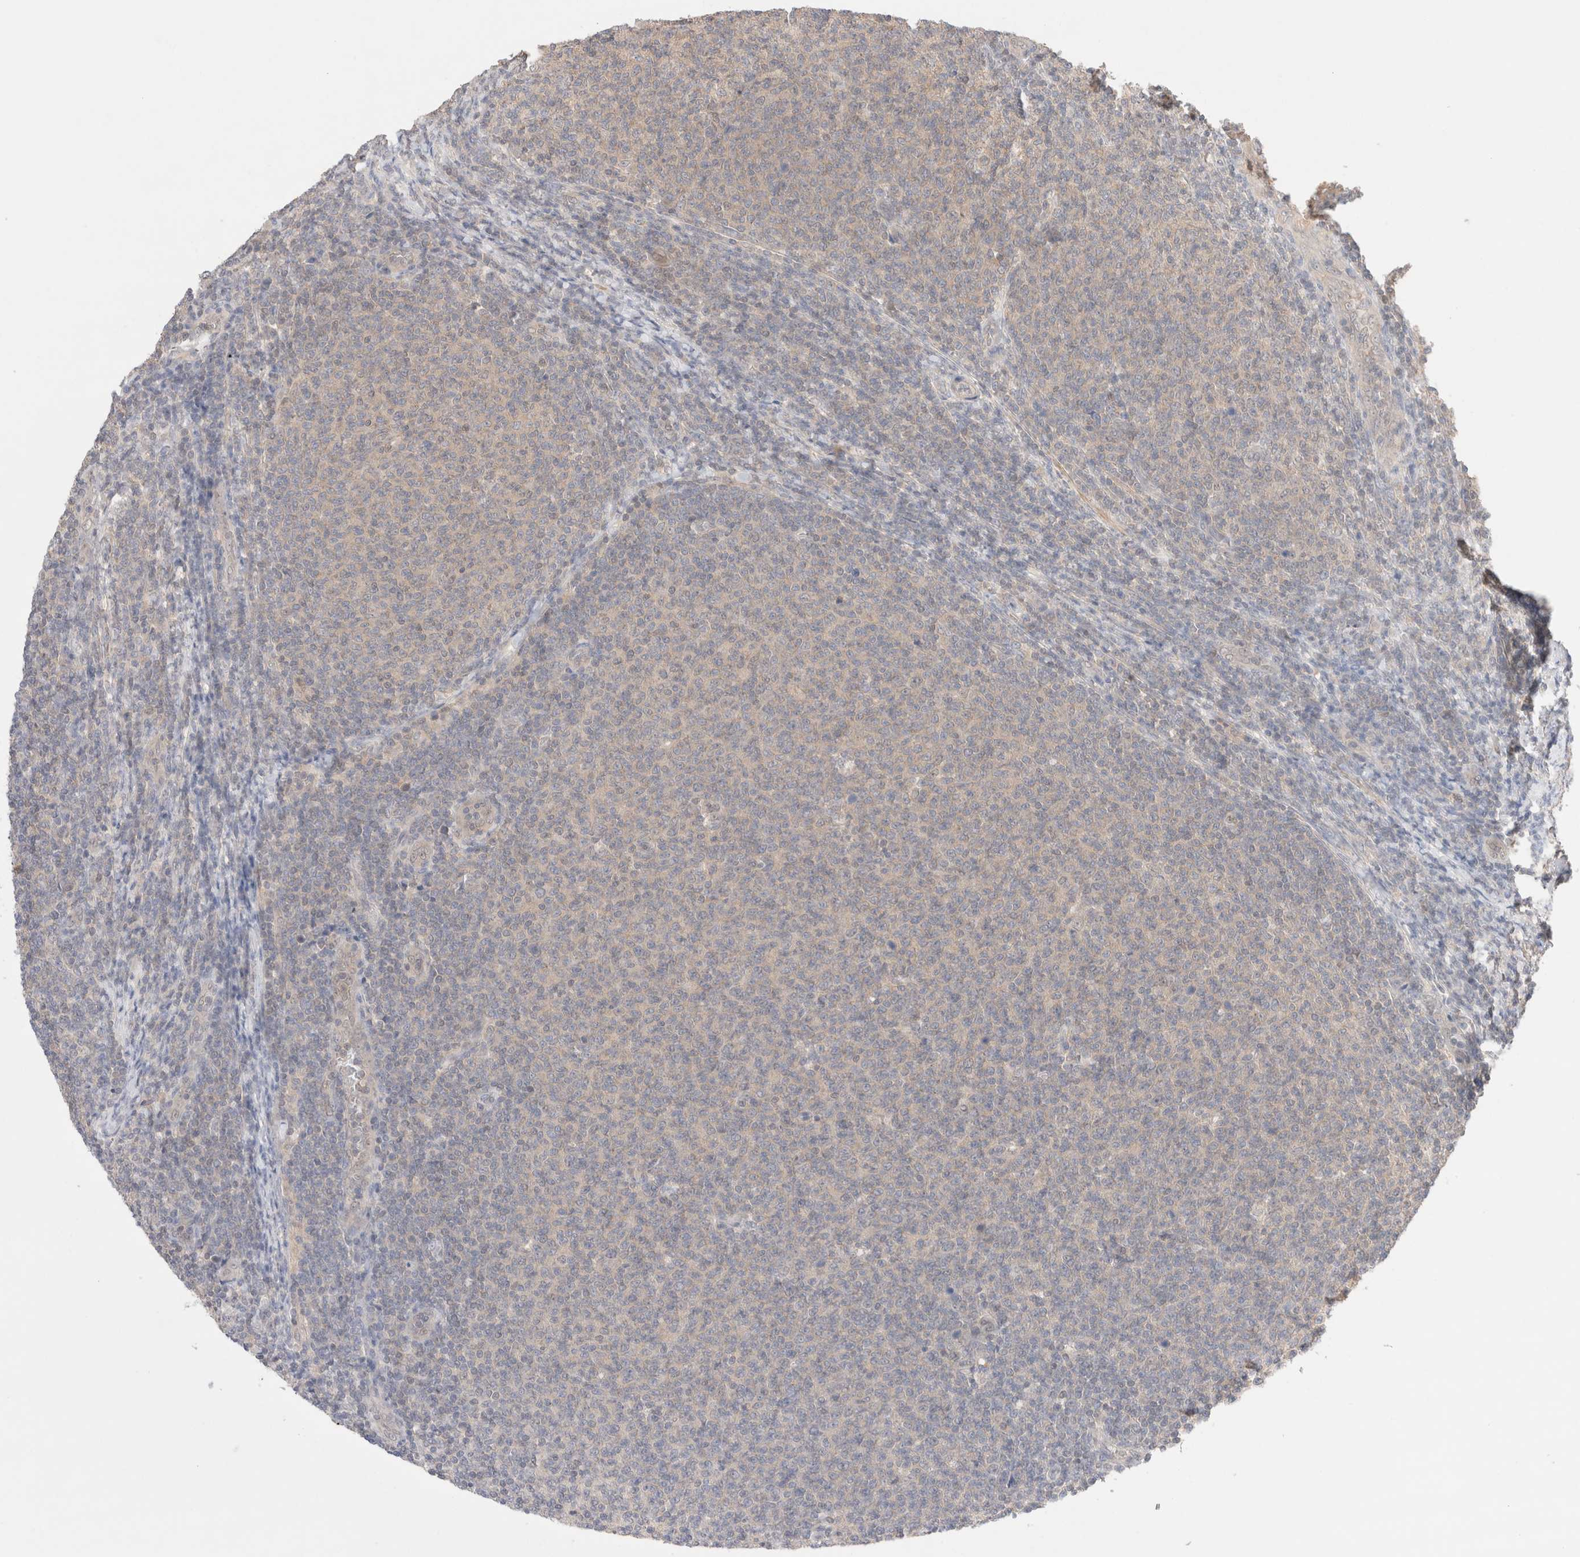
{"staining": {"intensity": "negative", "quantity": "none", "location": "none"}, "tissue": "lymphoma", "cell_type": "Tumor cells", "image_type": "cancer", "snomed": [{"axis": "morphology", "description": "Malignant lymphoma, non-Hodgkin's type, Low grade"}, {"axis": "topography", "description": "Lymph node"}], "caption": "This is an immunohistochemistry (IHC) histopathology image of low-grade malignant lymphoma, non-Hodgkin's type. There is no staining in tumor cells.", "gene": "CARNMT1", "patient": {"sex": "male", "age": 66}}